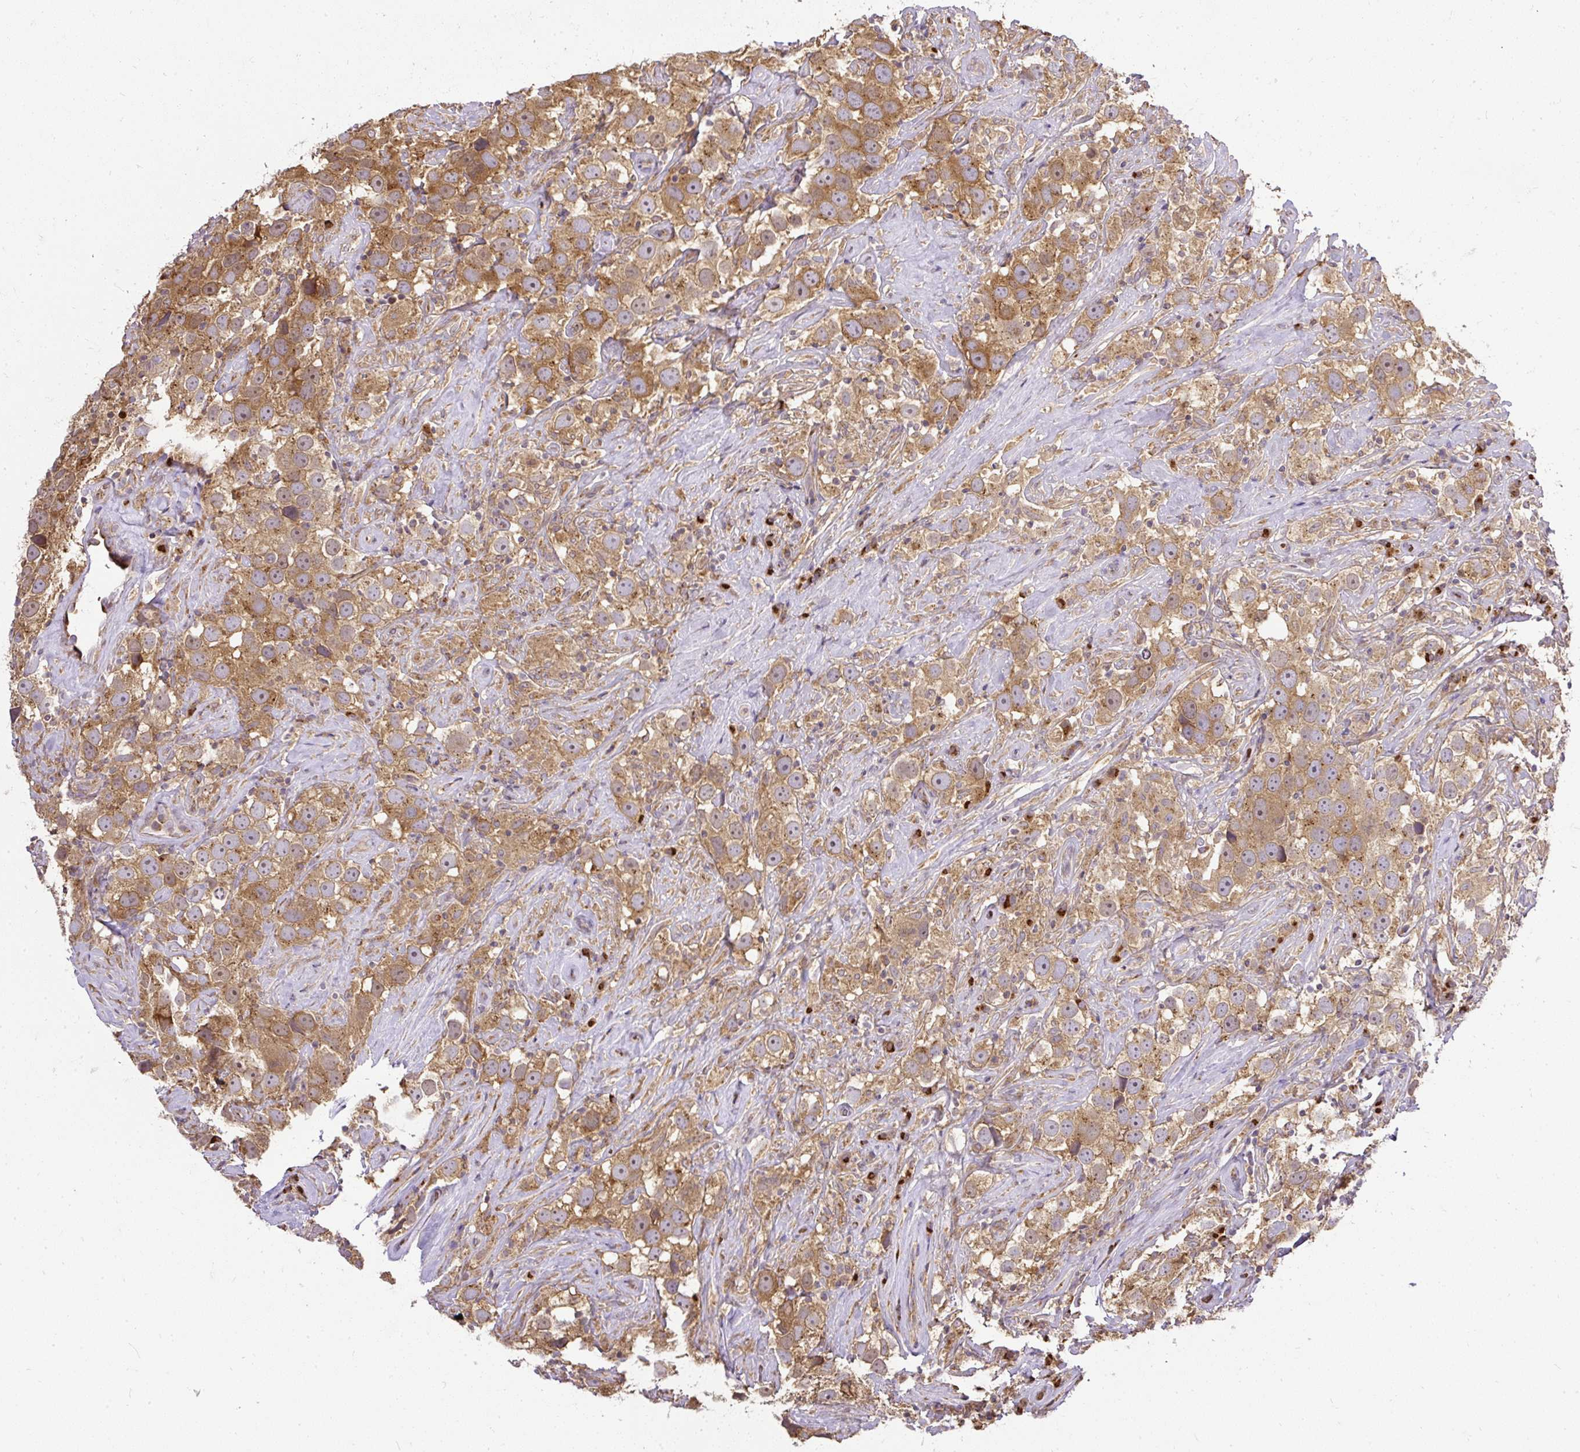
{"staining": {"intensity": "strong", "quantity": ">75%", "location": "cytoplasmic/membranous"}, "tissue": "testis cancer", "cell_type": "Tumor cells", "image_type": "cancer", "snomed": [{"axis": "morphology", "description": "Seminoma, NOS"}, {"axis": "topography", "description": "Testis"}], "caption": "DAB (3,3'-diaminobenzidine) immunohistochemical staining of human seminoma (testis) shows strong cytoplasmic/membranous protein staining in approximately >75% of tumor cells.", "gene": "SMC4", "patient": {"sex": "male", "age": 49}}